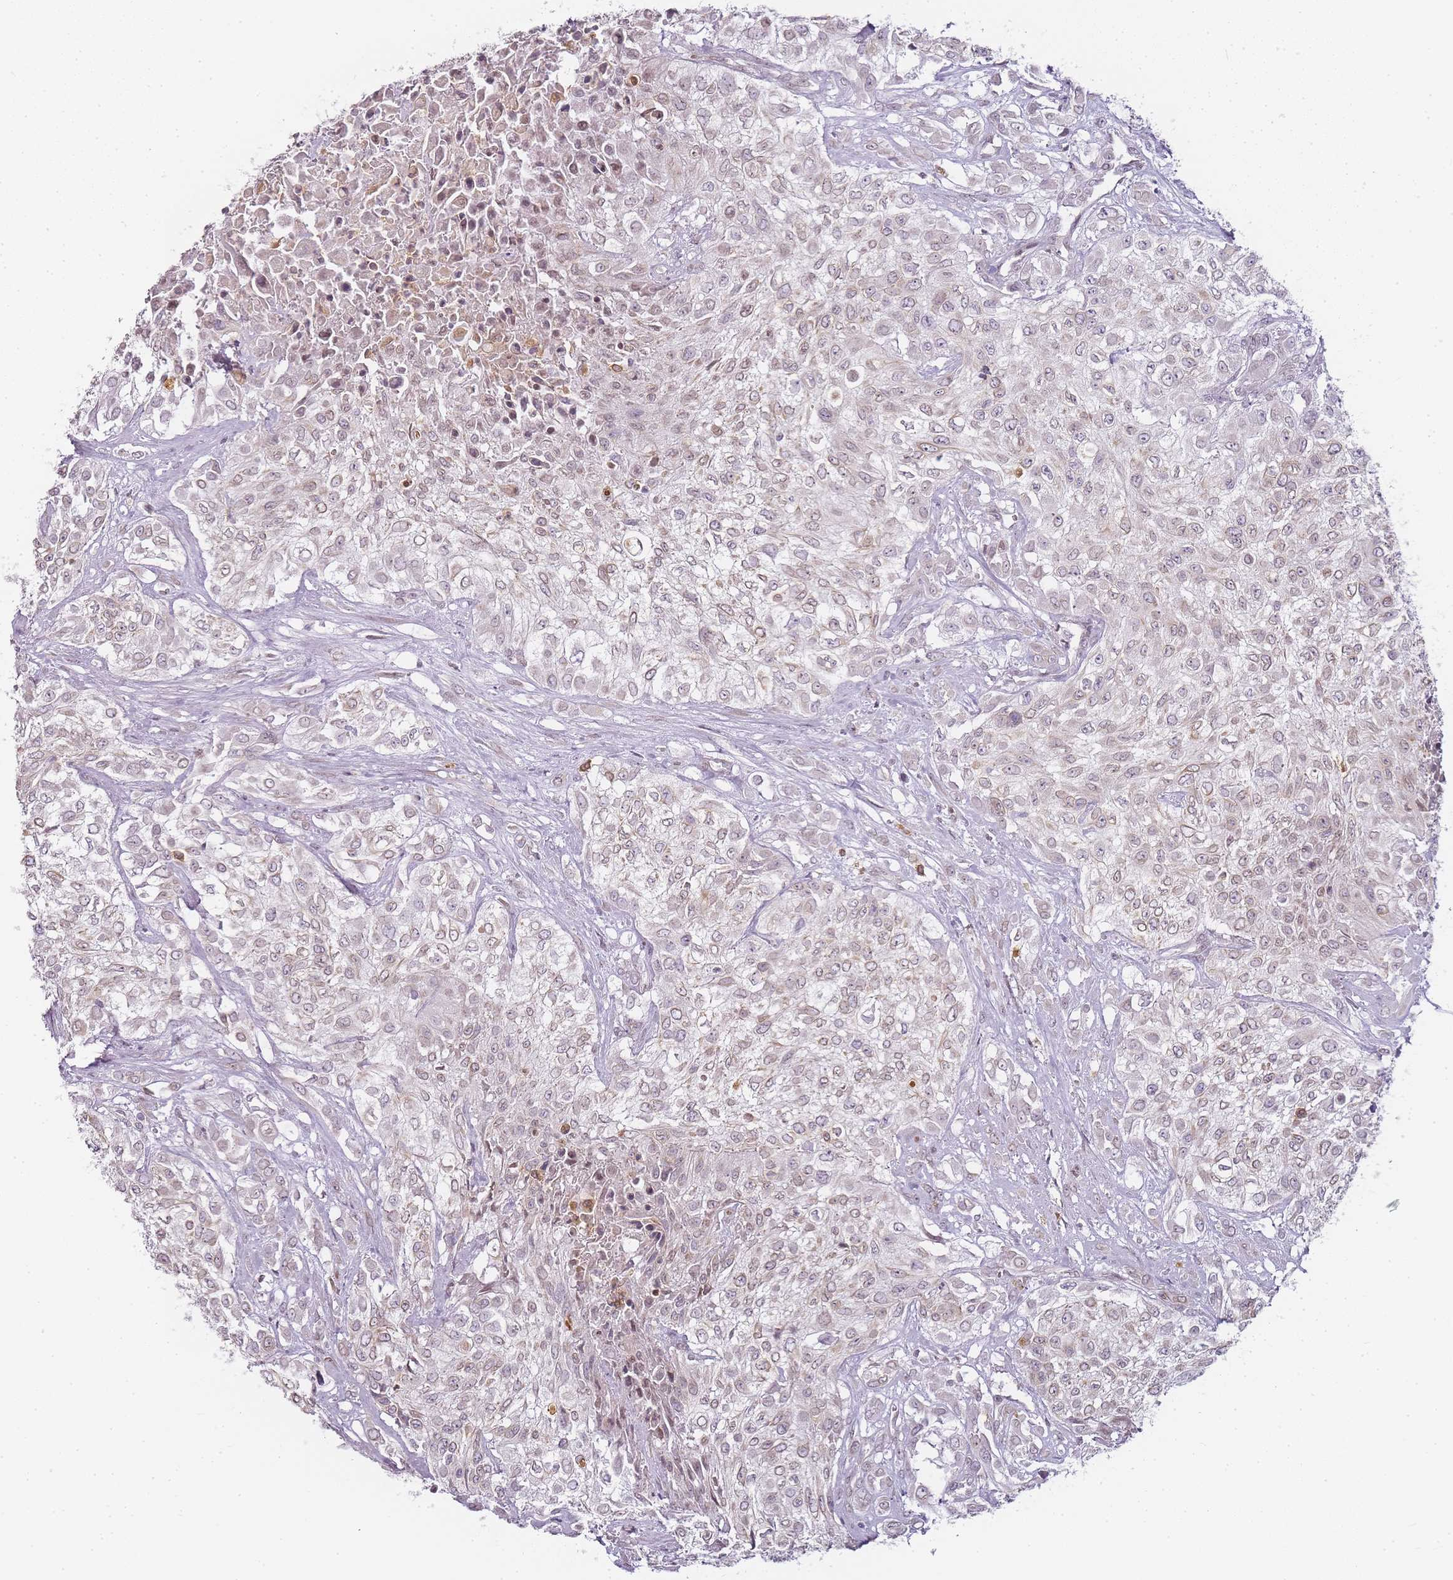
{"staining": {"intensity": "weak", "quantity": "25%-75%", "location": "nuclear"}, "tissue": "urothelial cancer", "cell_type": "Tumor cells", "image_type": "cancer", "snomed": [{"axis": "morphology", "description": "Urothelial carcinoma, High grade"}, {"axis": "topography", "description": "Urinary bladder"}], "caption": "Immunohistochemical staining of human urothelial cancer exhibits weak nuclear protein expression in about 25%-75% of tumor cells.", "gene": "JAKMIP1", "patient": {"sex": "male", "age": 57}}